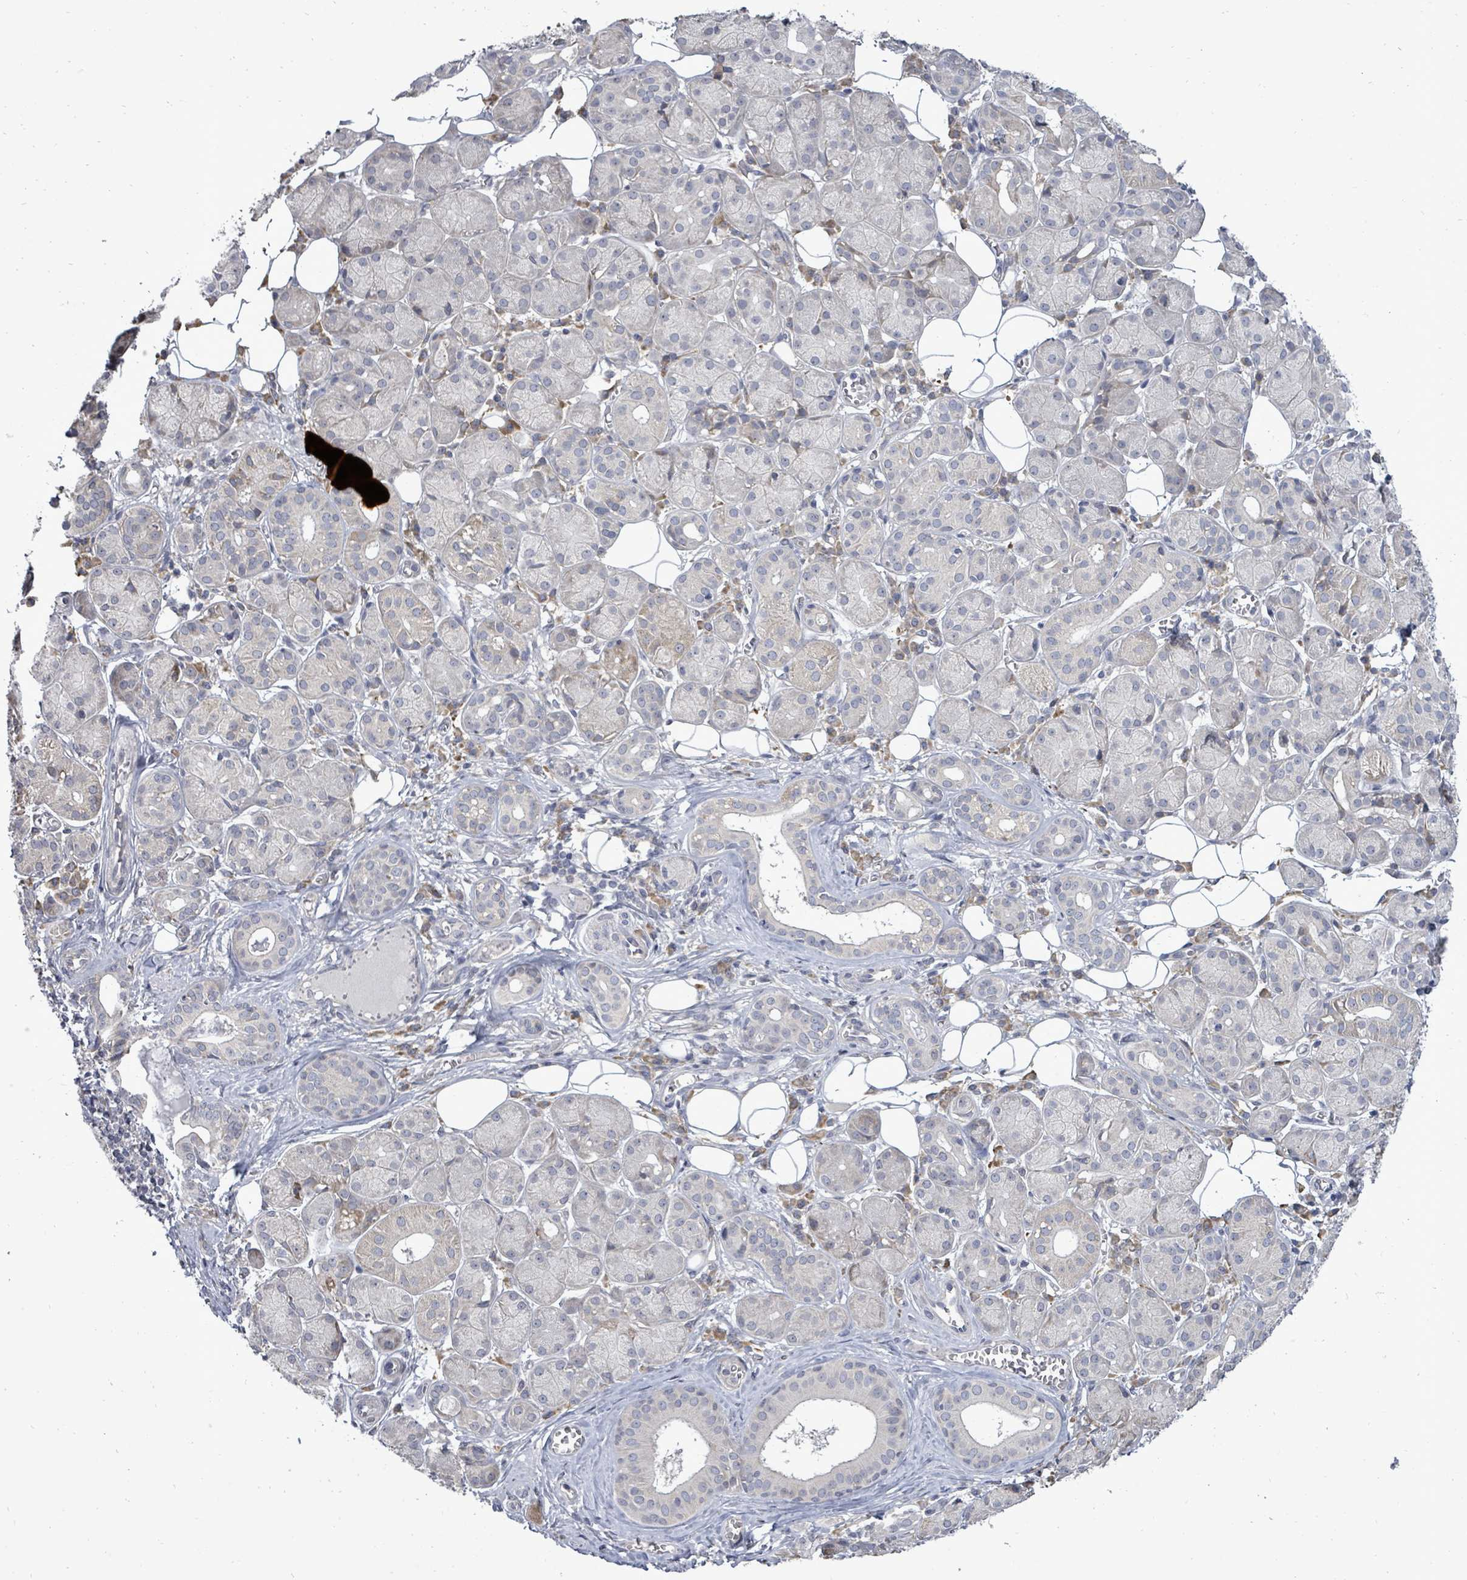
{"staining": {"intensity": "moderate", "quantity": "<25%", "location": "cytoplasmic/membranous"}, "tissue": "salivary gland", "cell_type": "Glandular cells", "image_type": "normal", "snomed": [{"axis": "morphology", "description": "Squamous cell carcinoma, NOS"}, {"axis": "topography", "description": "Skin"}, {"axis": "topography", "description": "Head-Neck"}], "caption": "Benign salivary gland displays moderate cytoplasmic/membranous staining in about <25% of glandular cells Immunohistochemistry stains the protein of interest in brown and the nuclei are stained blue..", "gene": "POMGNT2", "patient": {"sex": "male", "age": 80}}